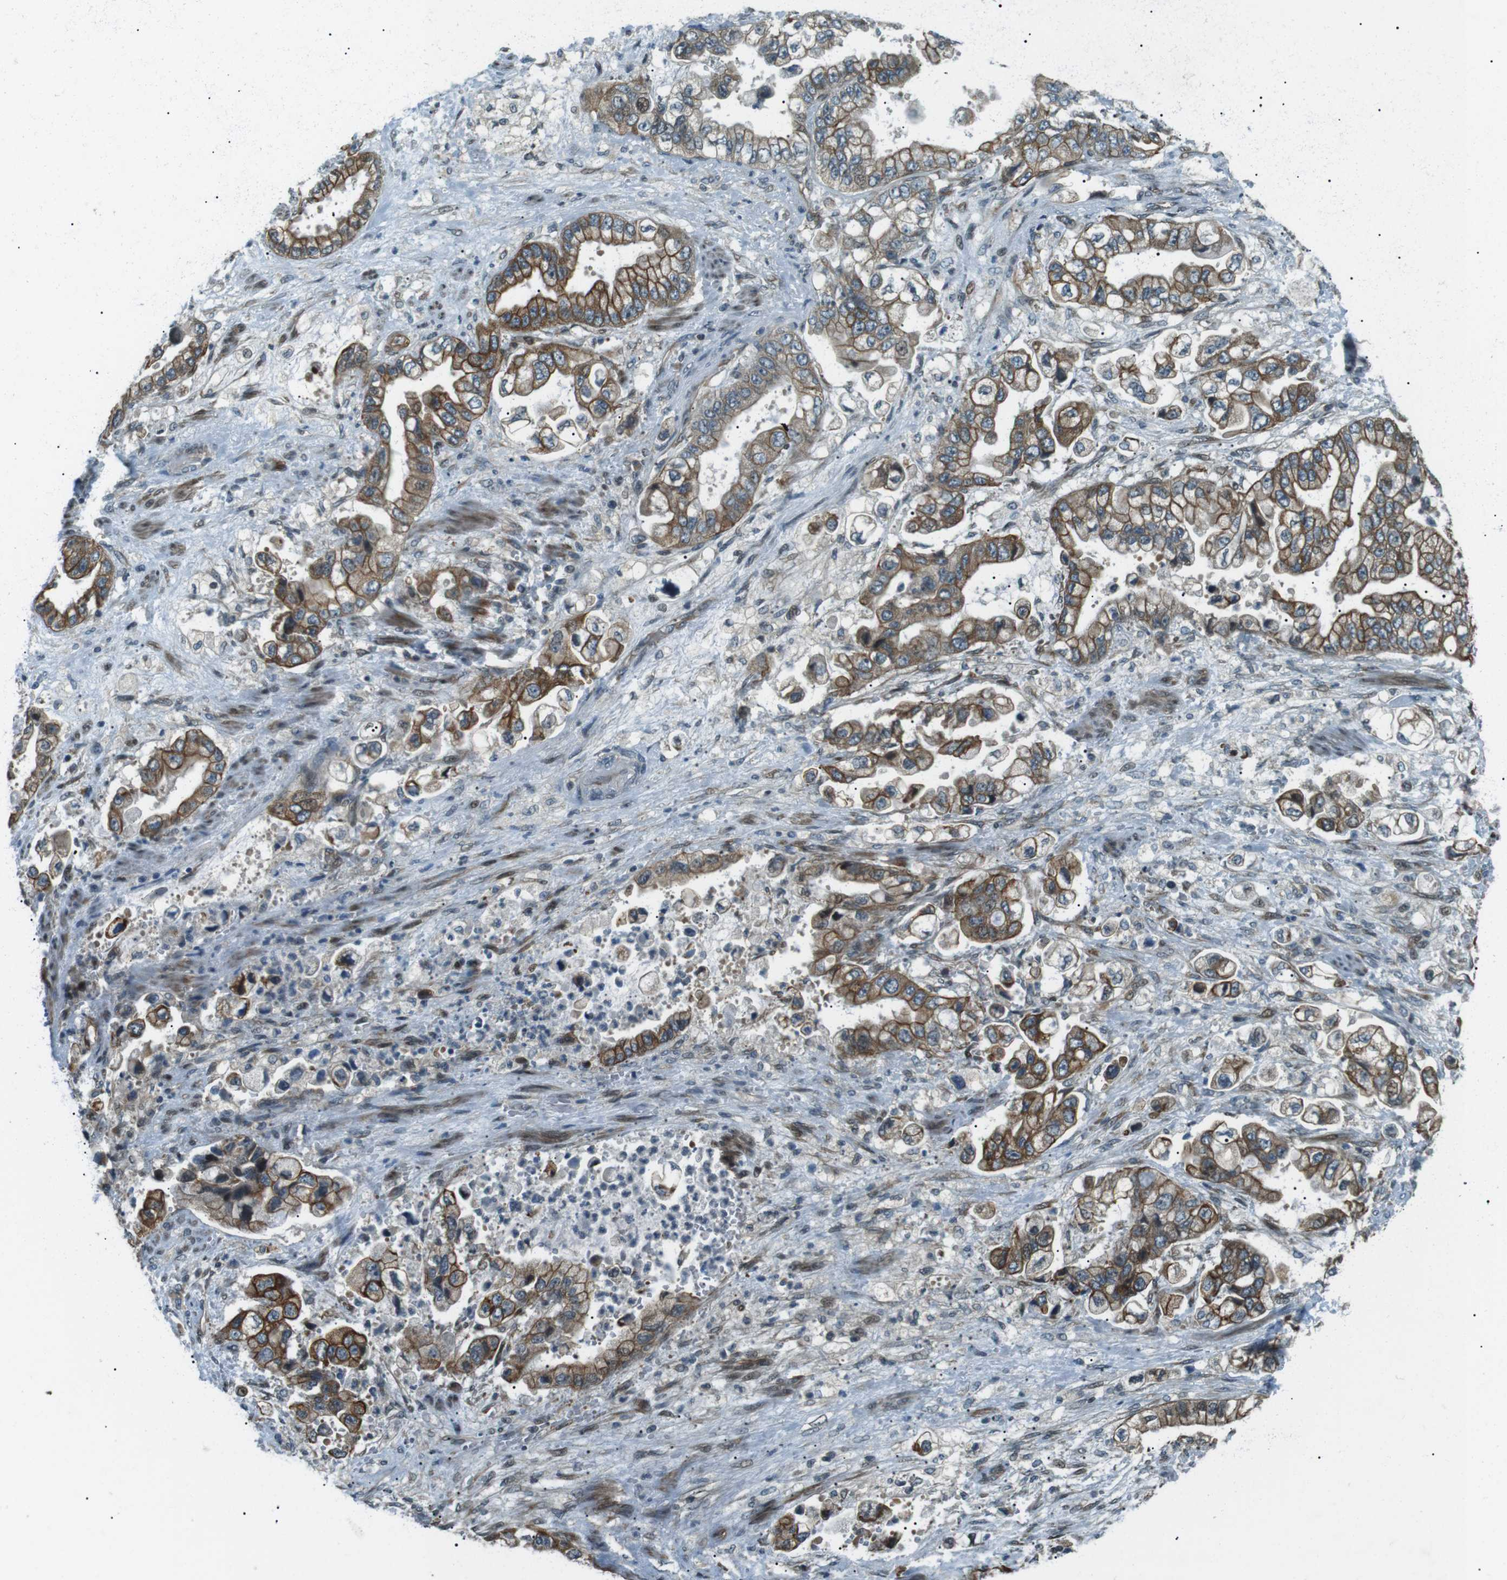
{"staining": {"intensity": "moderate", "quantity": ">75%", "location": "cytoplasmic/membranous"}, "tissue": "stomach cancer", "cell_type": "Tumor cells", "image_type": "cancer", "snomed": [{"axis": "morphology", "description": "Normal tissue, NOS"}, {"axis": "morphology", "description": "Adenocarcinoma, NOS"}, {"axis": "topography", "description": "Stomach"}], "caption": "IHC of adenocarcinoma (stomach) exhibits medium levels of moderate cytoplasmic/membranous expression in approximately >75% of tumor cells.", "gene": "TMEM74", "patient": {"sex": "male", "age": 62}}